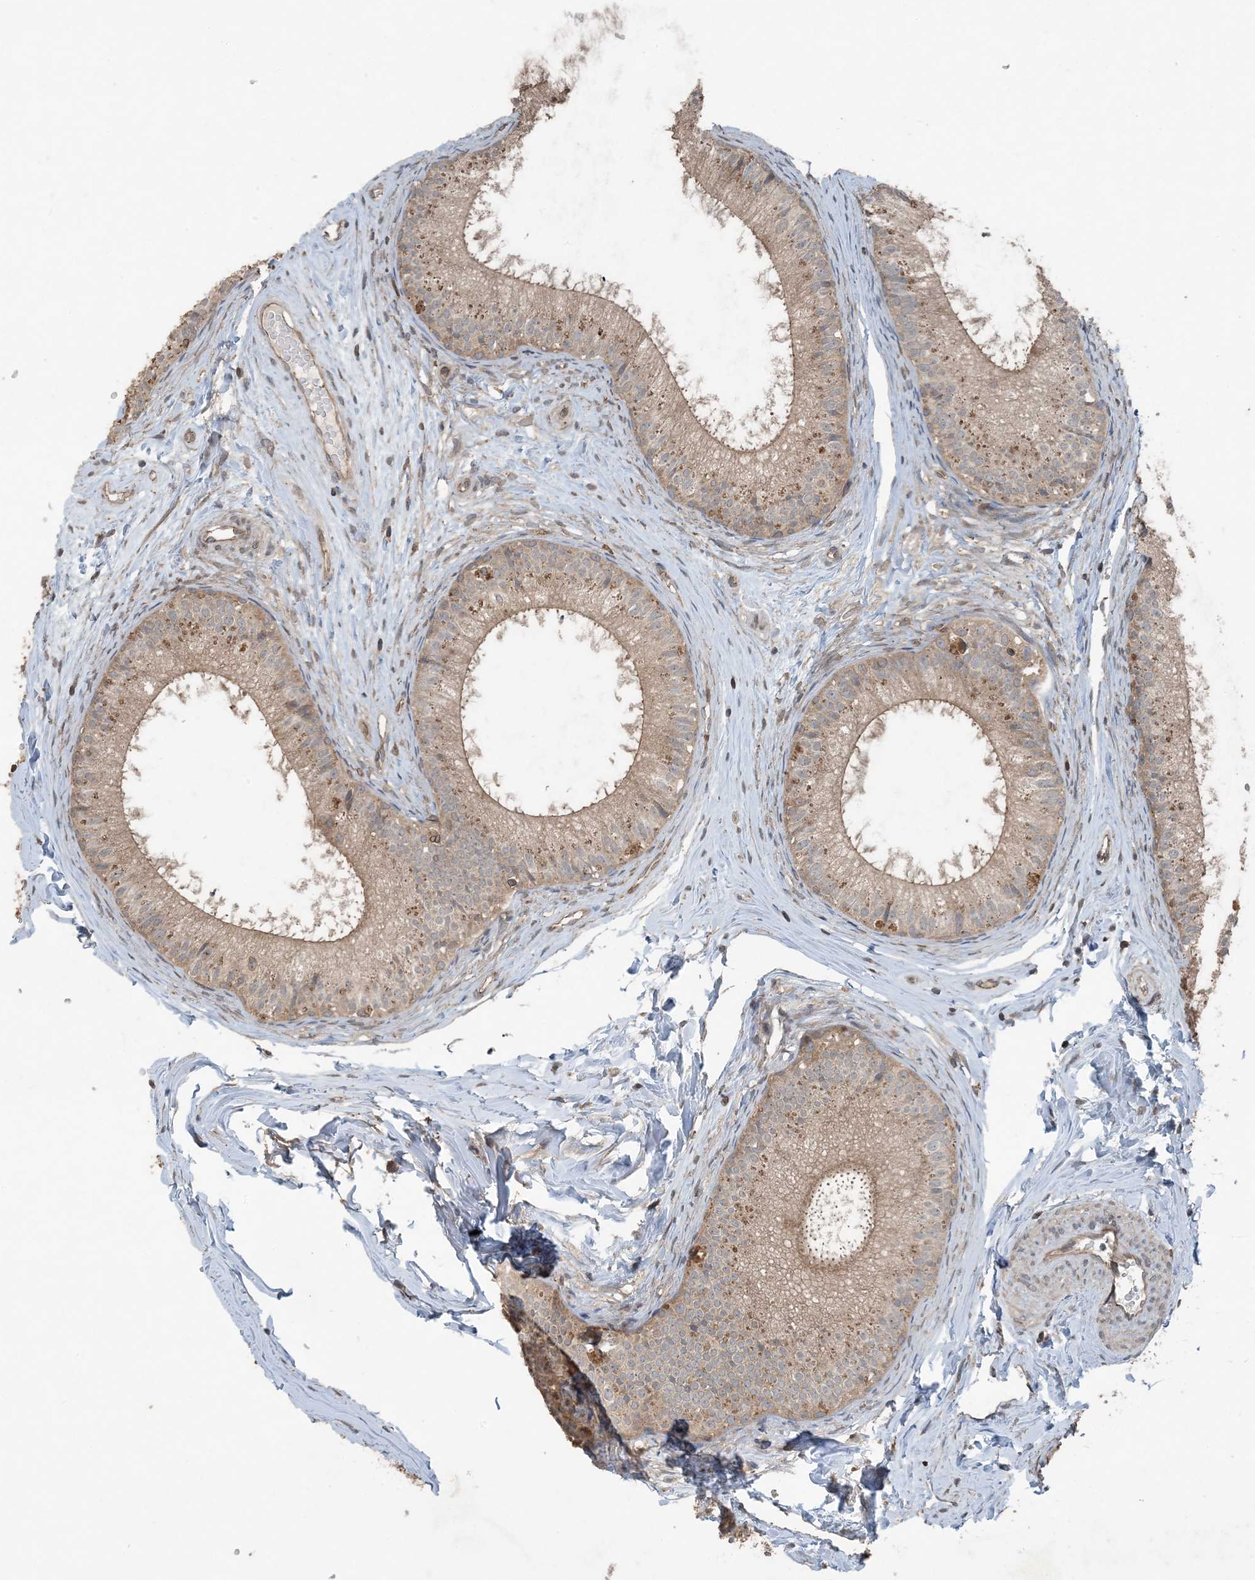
{"staining": {"intensity": "moderate", "quantity": "25%-75%", "location": "cytoplasmic/membranous"}, "tissue": "epididymis", "cell_type": "Glandular cells", "image_type": "normal", "snomed": [{"axis": "morphology", "description": "Normal tissue, NOS"}, {"axis": "topography", "description": "Epididymis"}], "caption": "Immunohistochemical staining of unremarkable human epididymis displays moderate cytoplasmic/membranous protein positivity in approximately 25%-75% of glandular cells. Nuclei are stained in blue.", "gene": "ZFAND2B", "patient": {"sex": "male", "age": 34}}